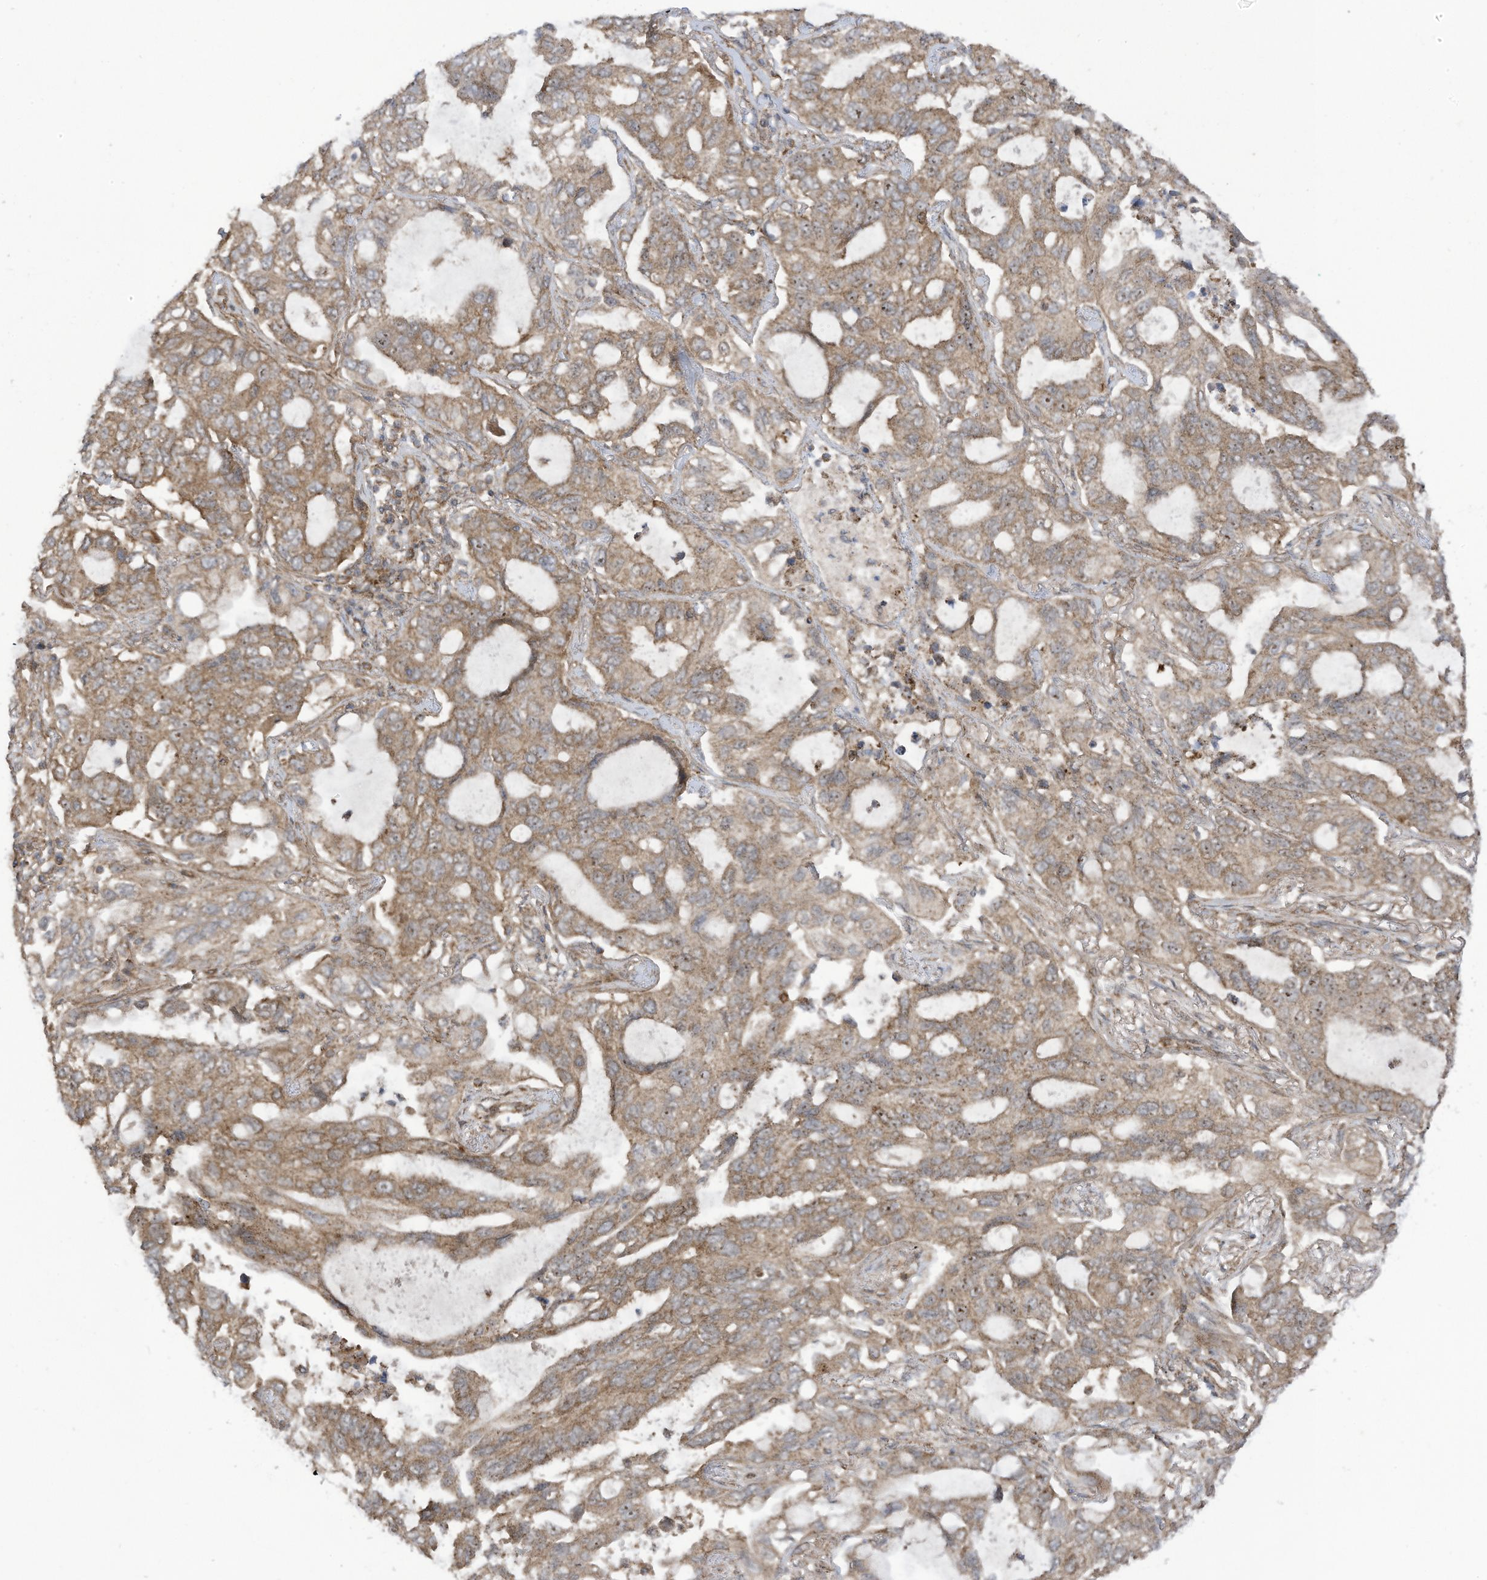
{"staining": {"intensity": "moderate", "quantity": ">75%", "location": "cytoplasmic/membranous"}, "tissue": "lung cancer", "cell_type": "Tumor cells", "image_type": "cancer", "snomed": [{"axis": "morphology", "description": "Adenocarcinoma, NOS"}, {"axis": "topography", "description": "Lung"}], "caption": "This micrograph demonstrates immunohistochemistry (IHC) staining of lung adenocarcinoma, with medium moderate cytoplasmic/membranous positivity in about >75% of tumor cells.", "gene": "REPS1", "patient": {"sex": "male", "age": 64}}